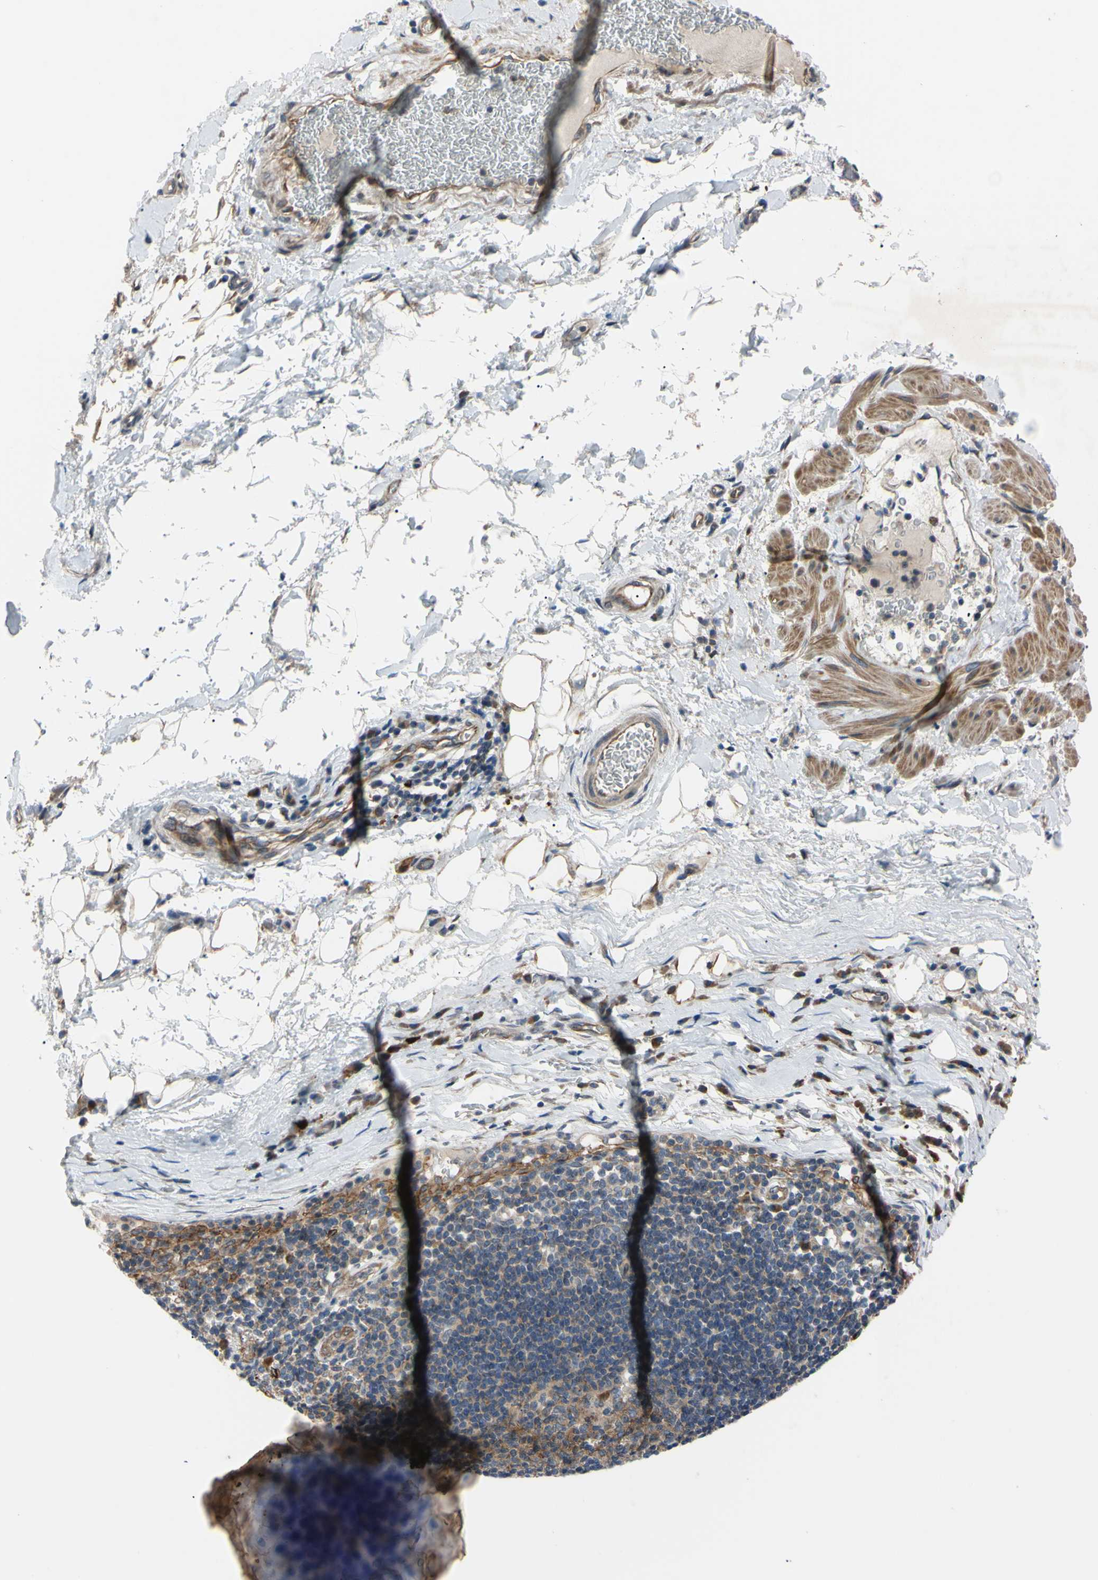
{"staining": {"intensity": "moderate", "quantity": "<25%", "location": "cytoplasmic/membranous"}, "tissue": "adipose tissue", "cell_type": "Adipocytes", "image_type": "normal", "snomed": [{"axis": "morphology", "description": "Normal tissue, NOS"}, {"axis": "morphology", "description": "Adenocarcinoma, NOS"}, {"axis": "topography", "description": "Esophagus"}], "caption": "Immunohistochemistry (DAB) staining of benign human adipose tissue displays moderate cytoplasmic/membranous protein staining in about <25% of adipocytes. (DAB (3,3'-diaminobenzidine) = brown stain, brightfield microscopy at high magnification).", "gene": "SVIL", "patient": {"sex": "male", "age": 62}}